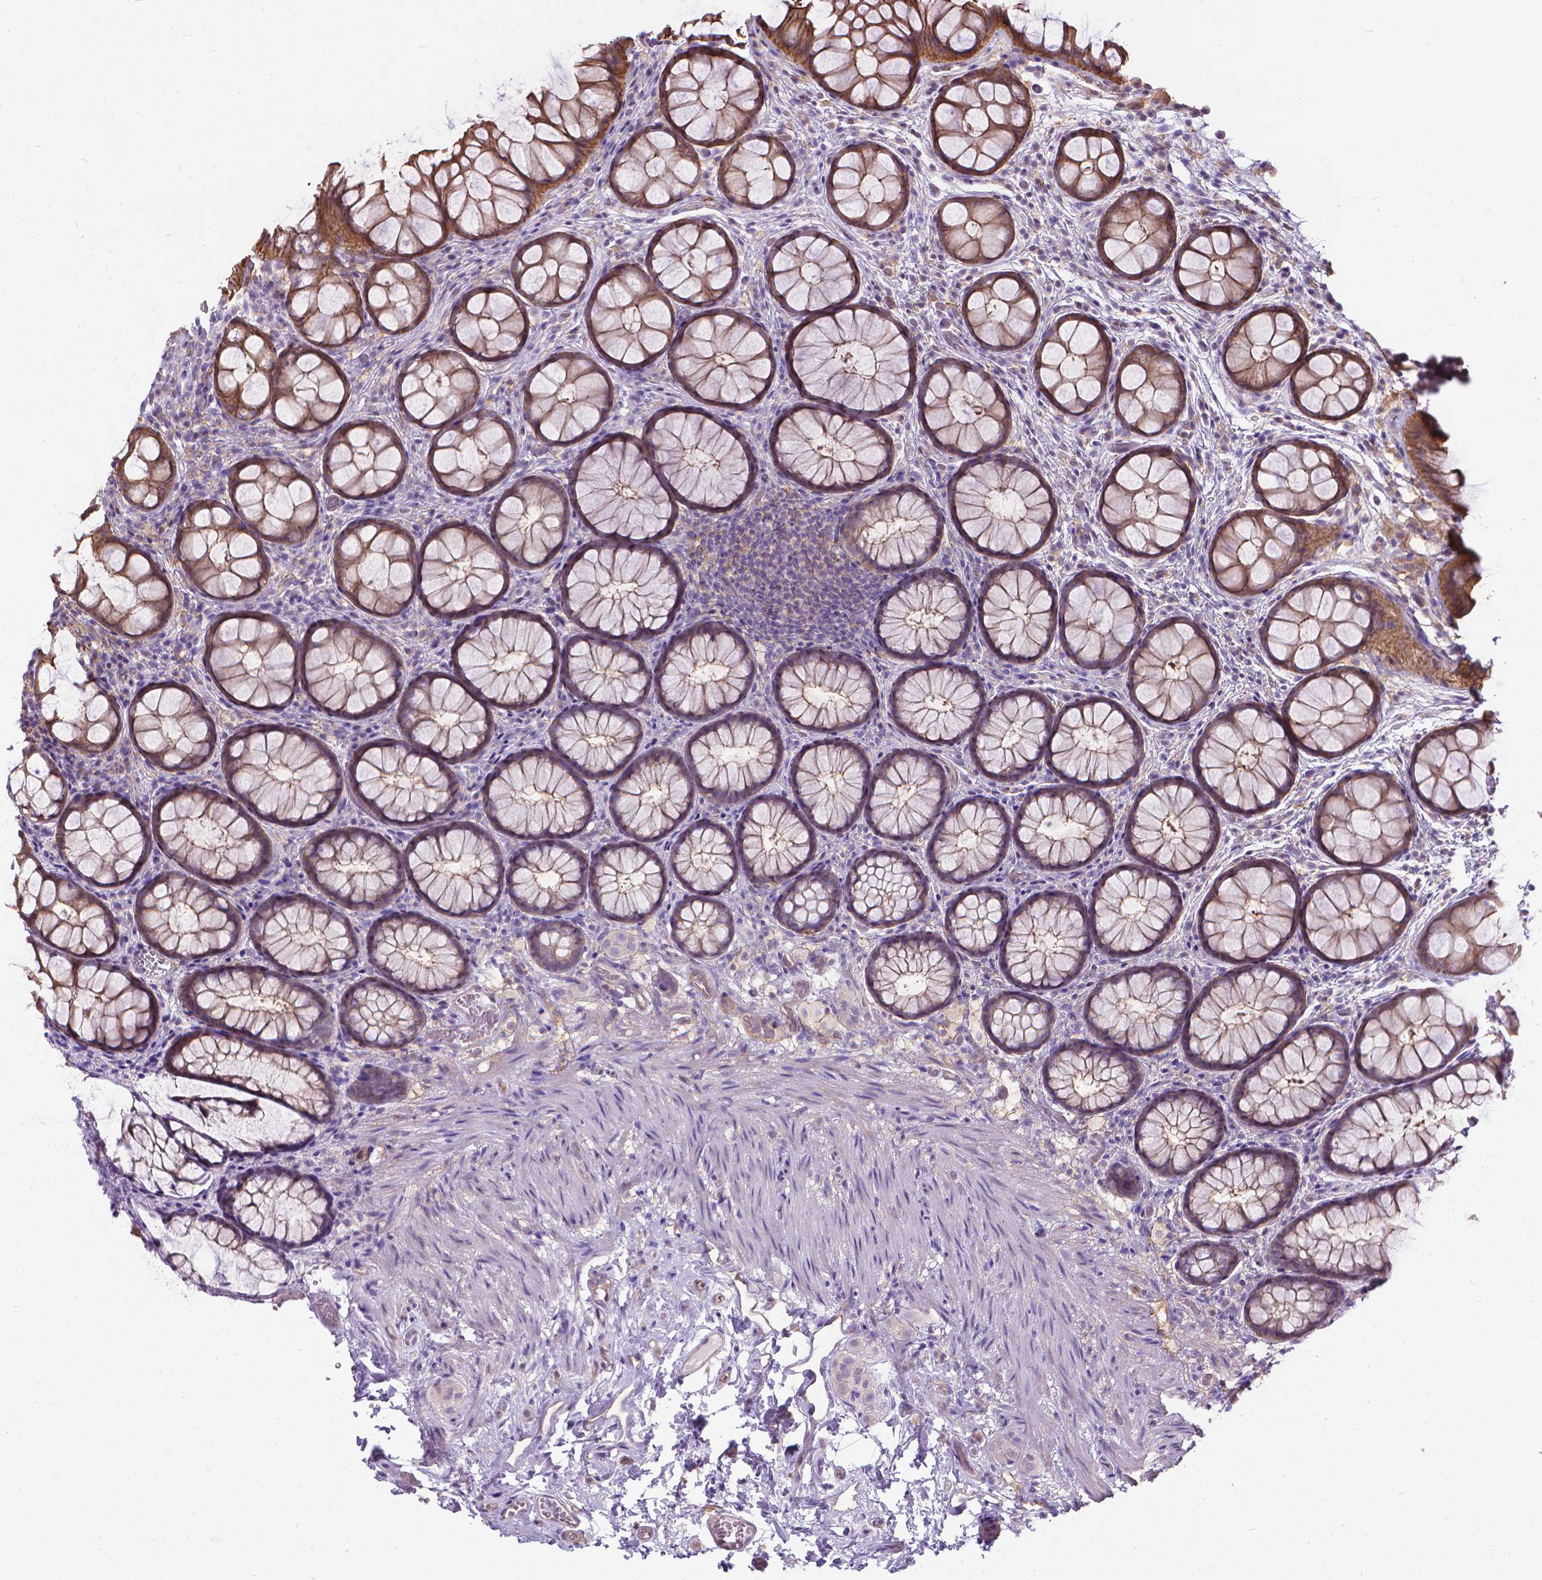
{"staining": {"intensity": "moderate", "quantity": "25%-75%", "location": "cytoplasmic/membranous"}, "tissue": "rectum", "cell_type": "Glandular cells", "image_type": "normal", "snomed": [{"axis": "morphology", "description": "Normal tissue, NOS"}, {"axis": "topography", "description": "Rectum"}], "caption": "Moderate cytoplasmic/membranous staining is identified in approximately 25%-75% of glandular cells in benign rectum. (DAB (3,3'-diaminobenzidine) IHC with brightfield microscopy, high magnification).", "gene": "CFAP299", "patient": {"sex": "female", "age": 62}}